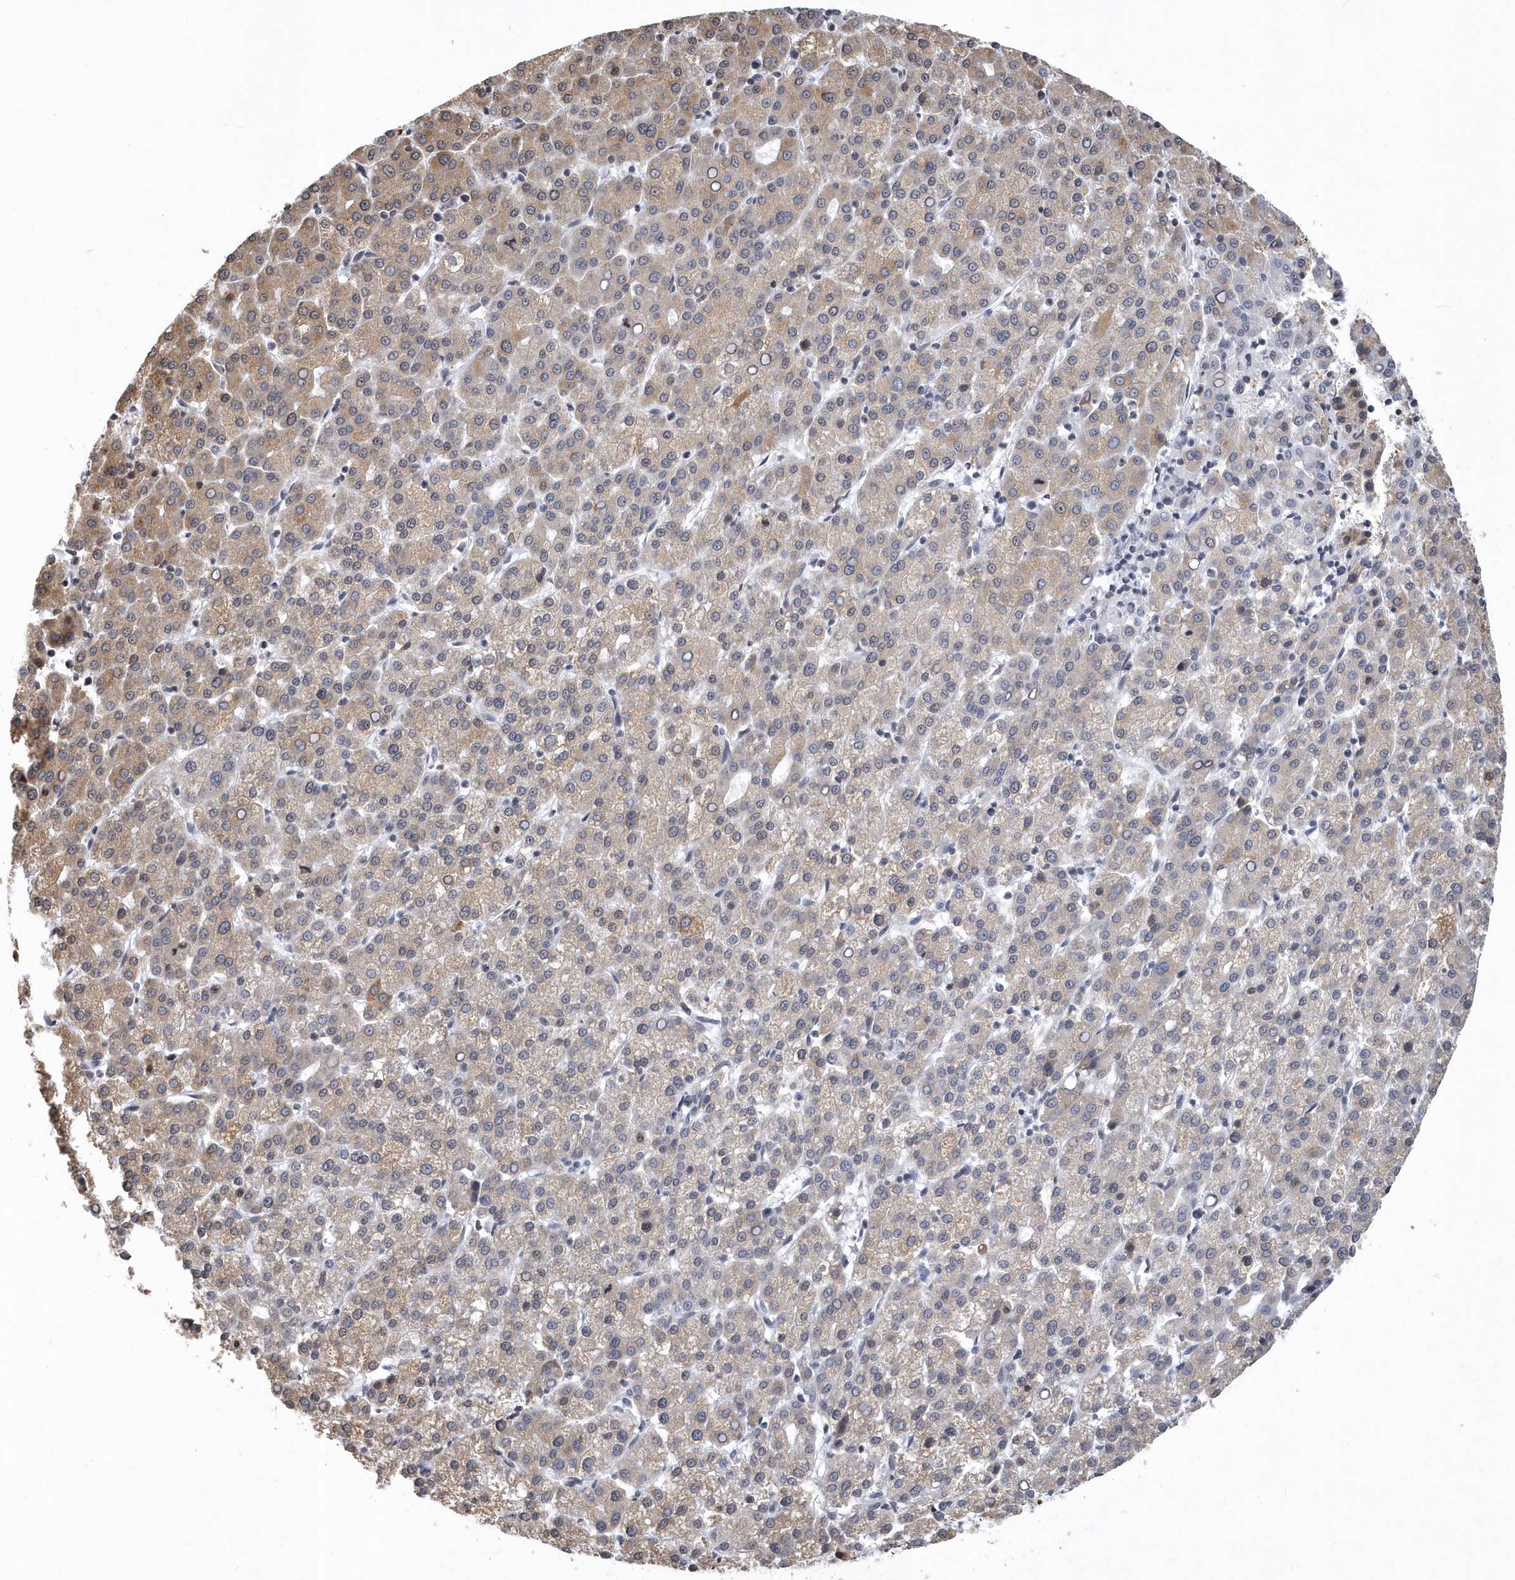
{"staining": {"intensity": "weak", "quantity": ">75%", "location": "cytoplasmic/membranous"}, "tissue": "liver cancer", "cell_type": "Tumor cells", "image_type": "cancer", "snomed": [{"axis": "morphology", "description": "Carcinoma, Hepatocellular, NOS"}, {"axis": "topography", "description": "Liver"}], "caption": "Brown immunohistochemical staining in liver cancer exhibits weak cytoplasmic/membranous expression in approximately >75% of tumor cells.", "gene": "VWA5B2", "patient": {"sex": "female", "age": 58}}